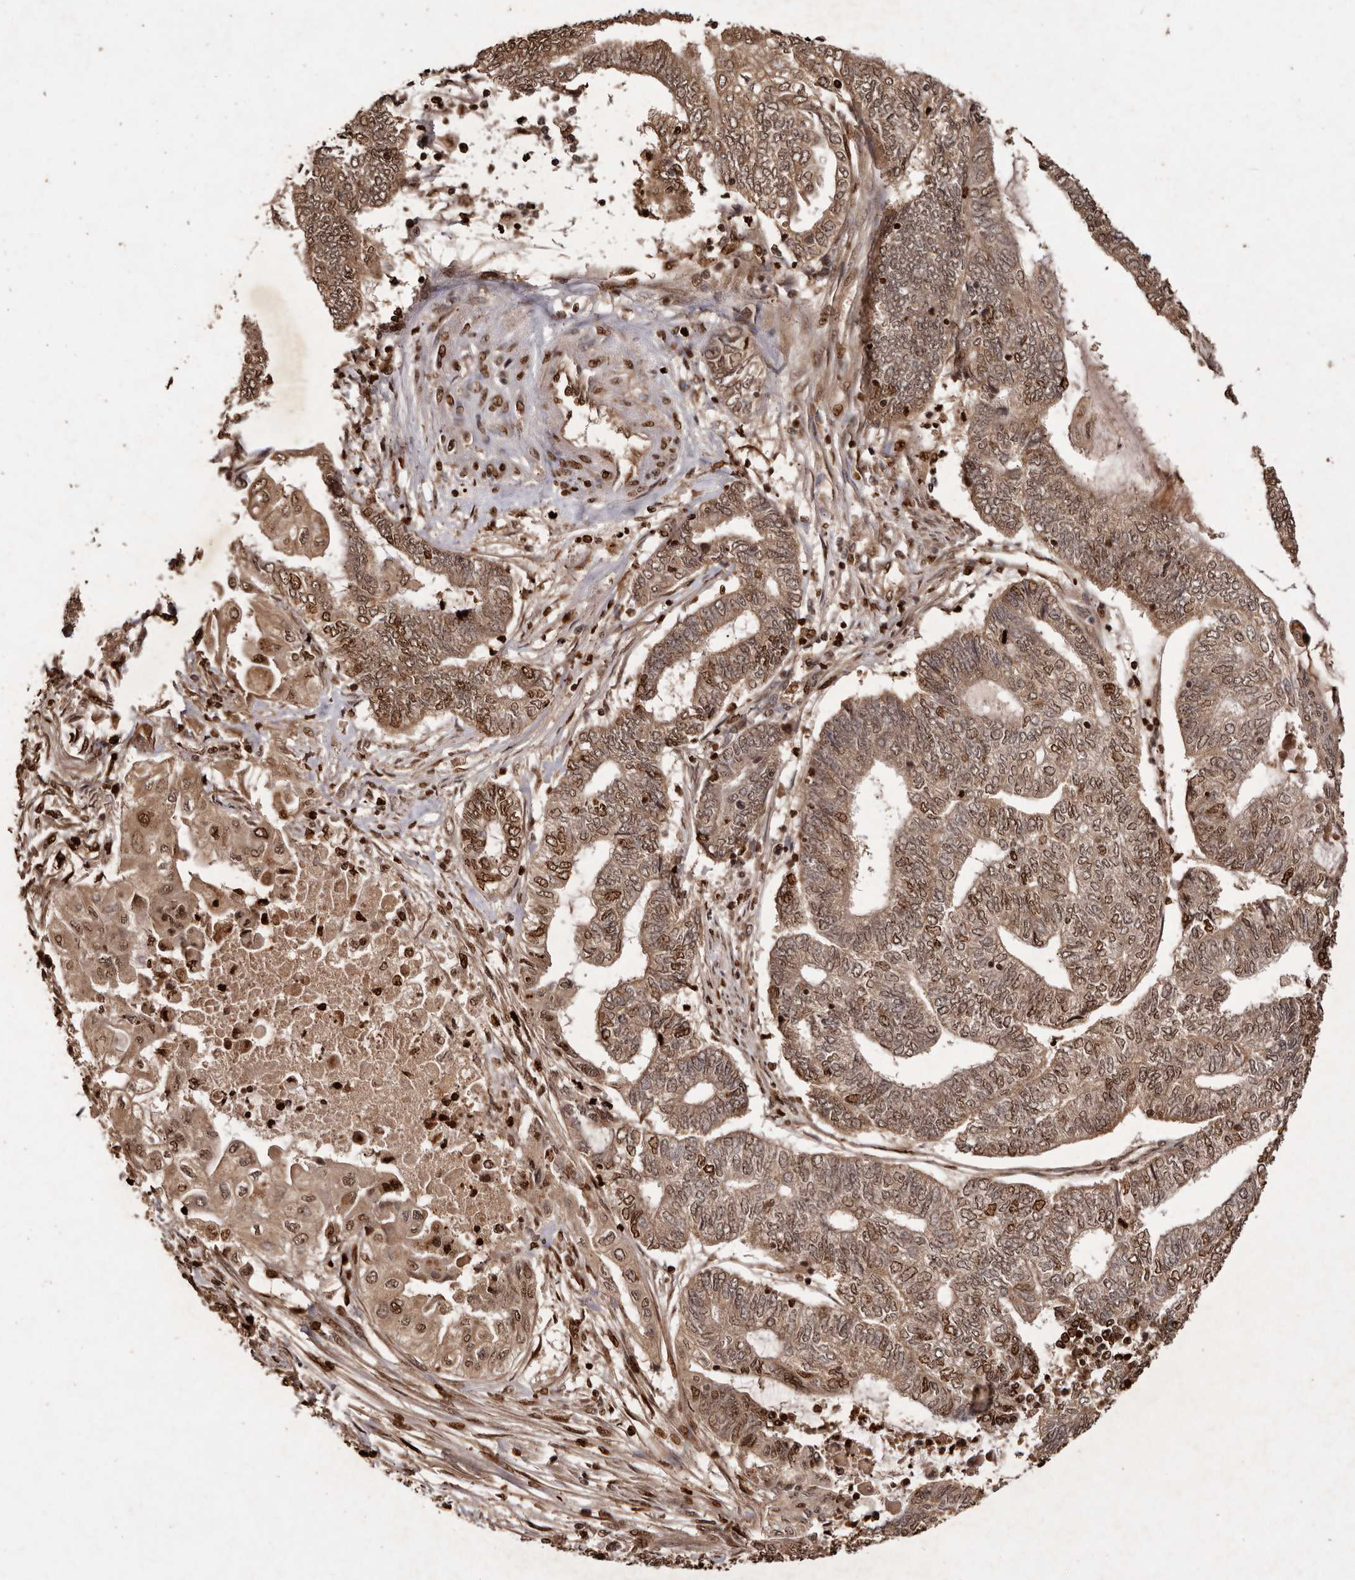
{"staining": {"intensity": "moderate", "quantity": ">75%", "location": "cytoplasmic/membranous,nuclear"}, "tissue": "endometrial cancer", "cell_type": "Tumor cells", "image_type": "cancer", "snomed": [{"axis": "morphology", "description": "Adenocarcinoma, NOS"}, {"axis": "topography", "description": "Uterus"}, {"axis": "topography", "description": "Endometrium"}], "caption": "Protein analysis of endometrial adenocarcinoma tissue shows moderate cytoplasmic/membranous and nuclear expression in about >75% of tumor cells.", "gene": "NOTCH1", "patient": {"sex": "female", "age": 70}}